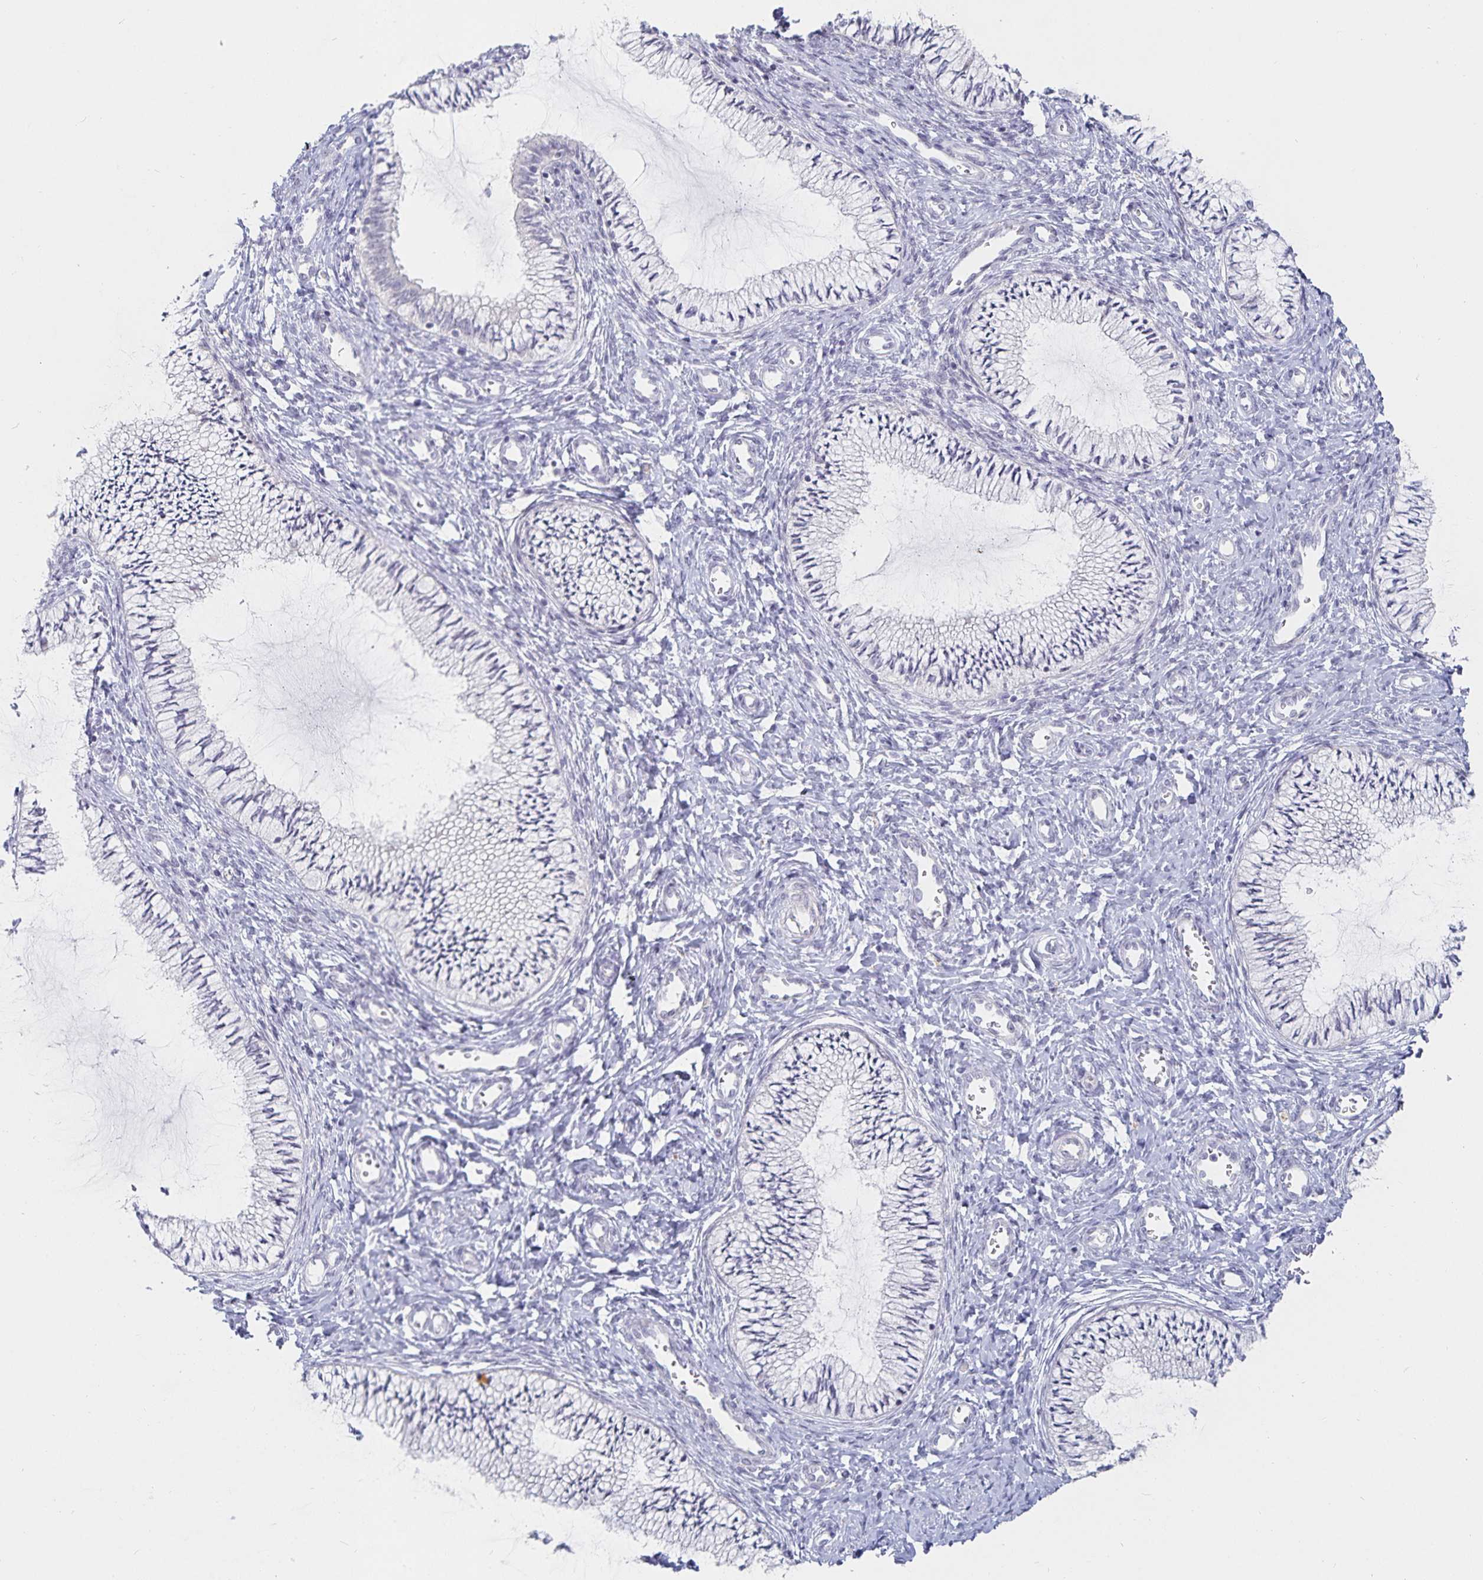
{"staining": {"intensity": "negative", "quantity": "none", "location": "none"}, "tissue": "cervix", "cell_type": "Glandular cells", "image_type": "normal", "snomed": [{"axis": "morphology", "description": "Normal tissue, NOS"}, {"axis": "topography", "description": "Cervix"}], "caption": "A high-resolution micrograph shows IHC staining of unremarkable cervix, which displays no significant expression in glandular cells. (Stains: DAB immunohistochemistry (IHC) with hematoxylin counter stain, Microscopy: brightfield microscopy at high magnification).", "gene": "S100G", "patient": {"sex": "female", "age": 24}}